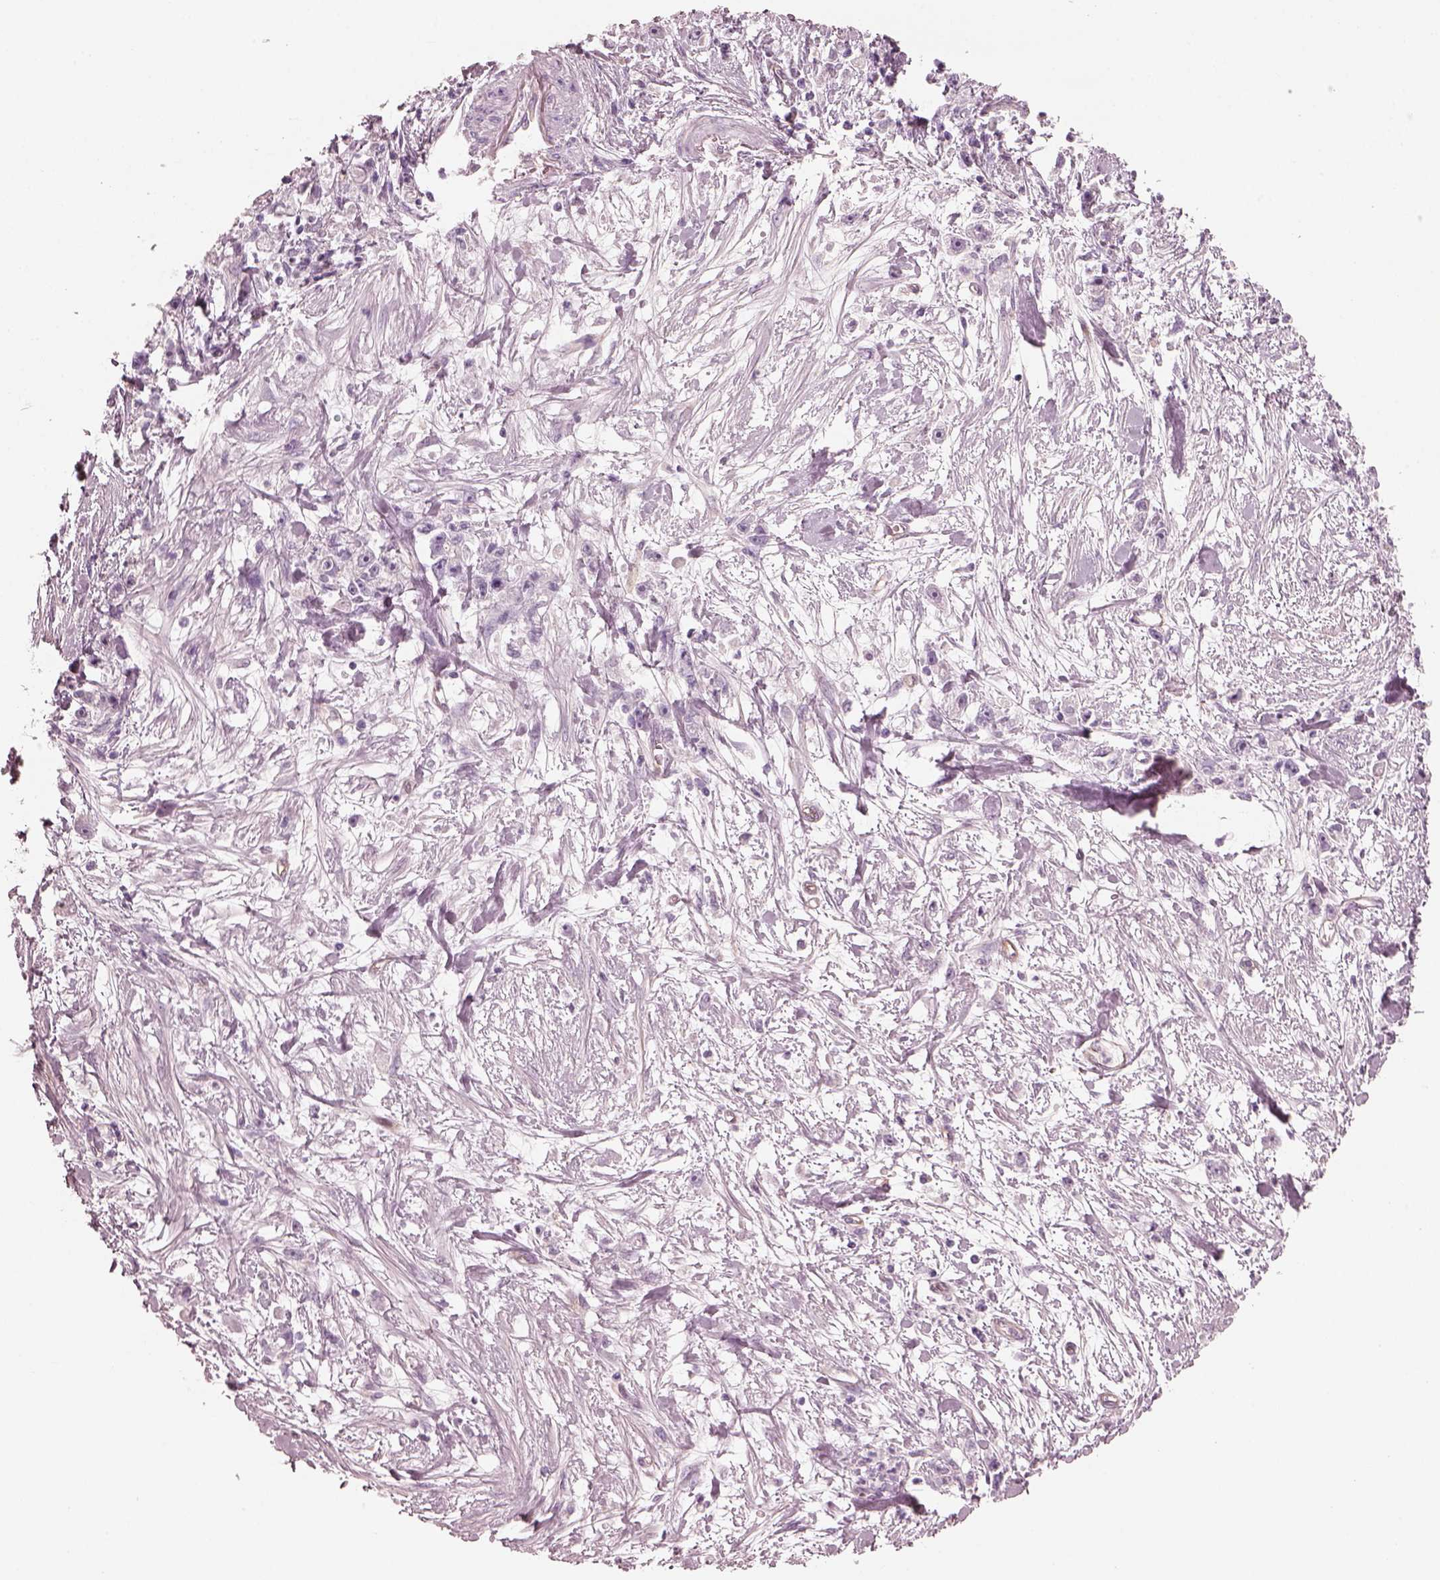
{"staining": {"intensity": "negative", "quantity": "none", "location": "none"}, "tissue": "stomach cancer", "cell_type": "Tumor cells", "image_type": "cancer", "snomed": [{"axis": "morphology", "description": "Adenocarcinoma, NOS"}, {"axis": "topography", "description": "Stomach"}], "caption": "Micrograph shows no significant protein expression in tumor cells of stomach cancer. The staining was performed using DAB to visualize the protein expression in brown, while the nuclei were stained in blue with hematoxylin (Magnification: 20x).", "gene": "EIF4E1B", "patient": {"sex": "female", "age": 59}}